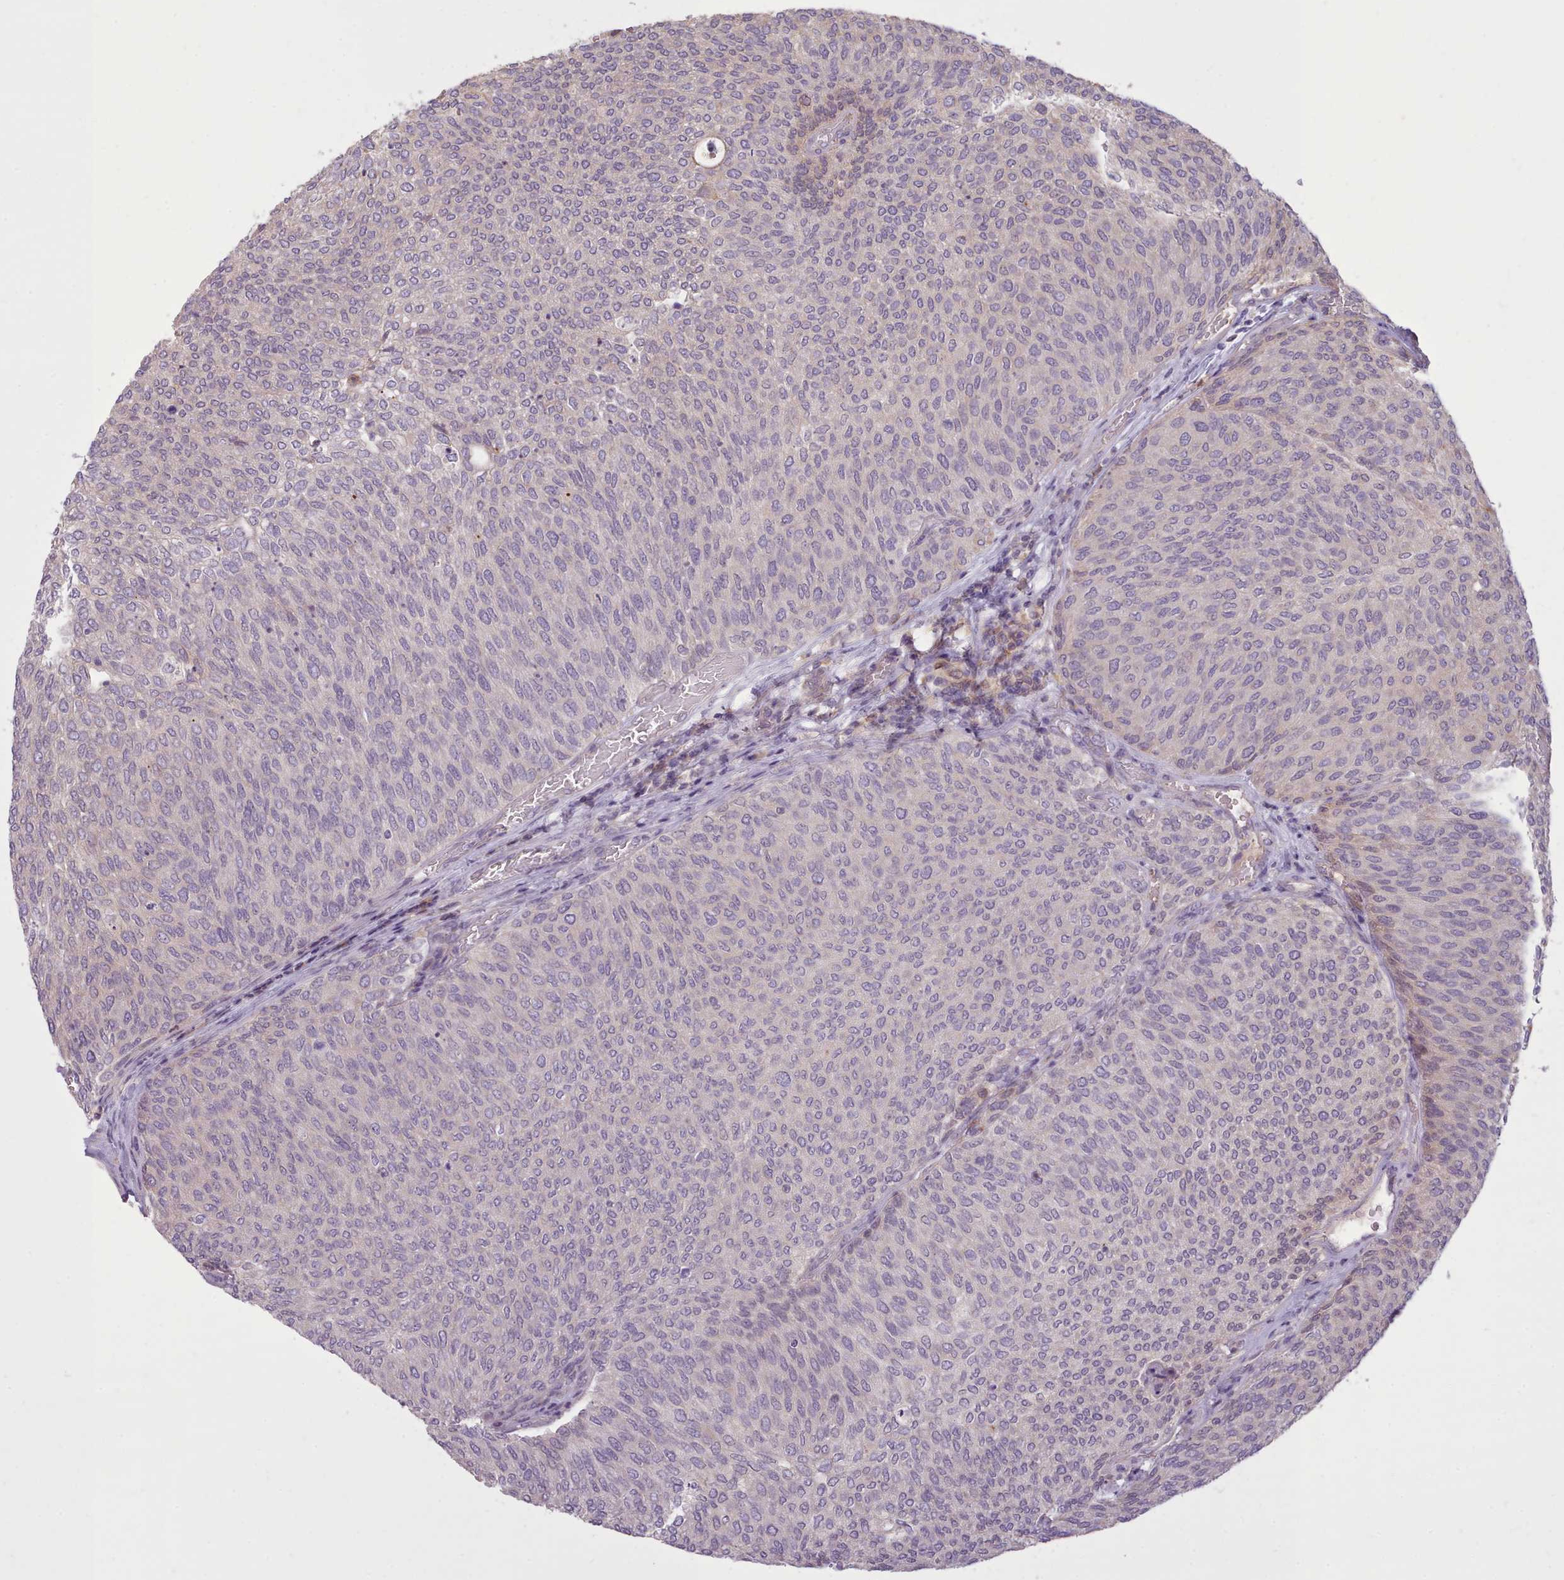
{"staining": {"intensity": "negative", "quantity": "none", "location": "none"}, "tissue": "urothelial cancer", "cell_type": "Tumor cells", "image_type": "cancer", "snomed": [{"axis": "morphology", "description": "Urothelial carcinoma, Low grade"}, {"axis": "topography", "description": "Urinary bladder"}], "caption": "Immunohistochemistry (IHC) of low-grade urothelial carcinoma displays no expression in tumor cells.", "gene": "NMRK1", "patient": {"sex": "female", "age": 79}}